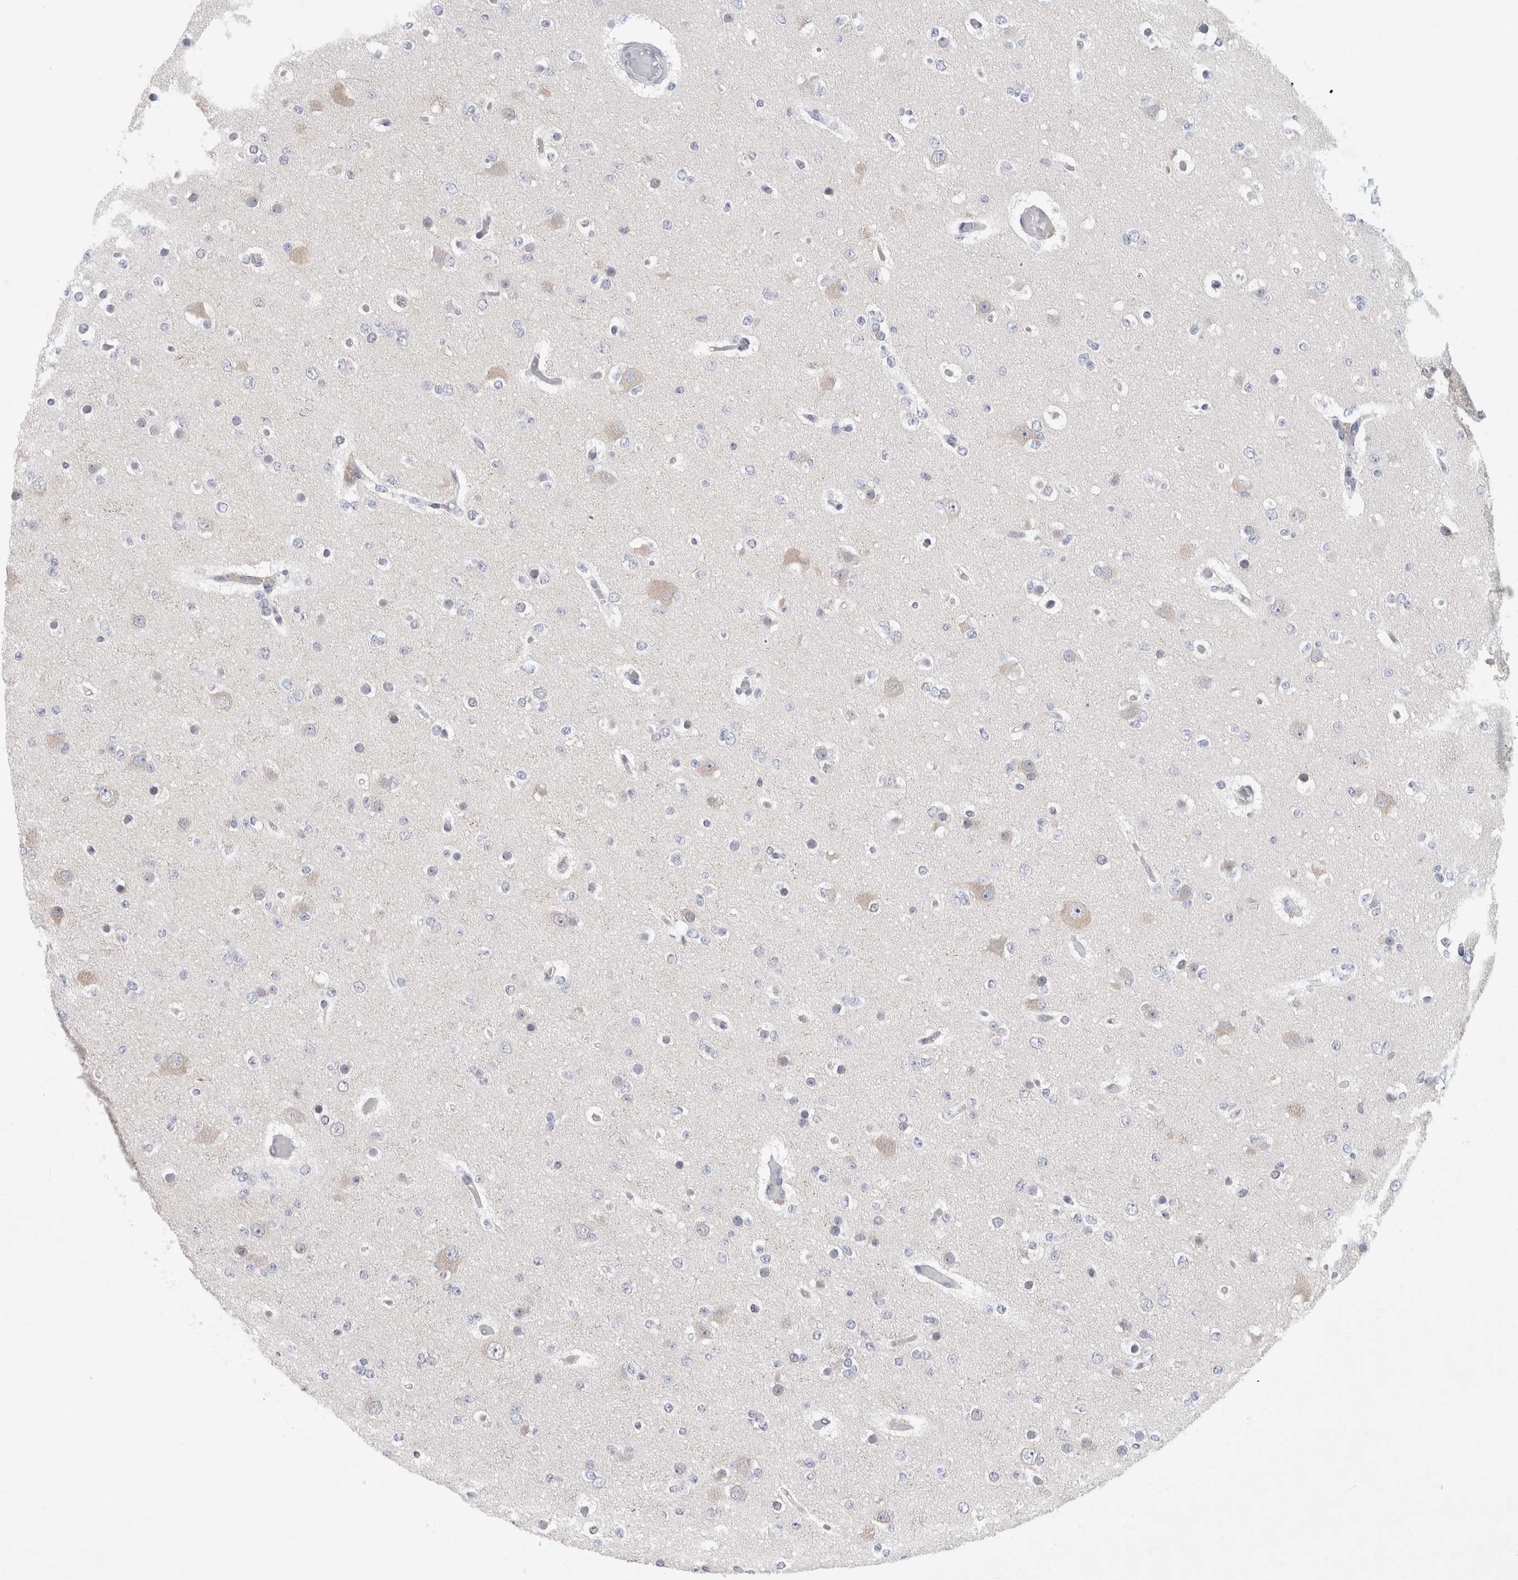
{"staining": {"intensity": "negative", "quantity": "none", "location": "none"}, "tissue": "glioma", "cell_type": "Tumor cells", "image_type": "cancer", "snomed": [{"axis": "morphology", "description": "Glioma, malignant, Low grade"}, {"axis": "topography", "description": "Brain"}], "caption": "IHC of glioma shows no expression in tumor cells.", "gene": "NIPA1", "patient": {"sex": "female", "age": 22}}